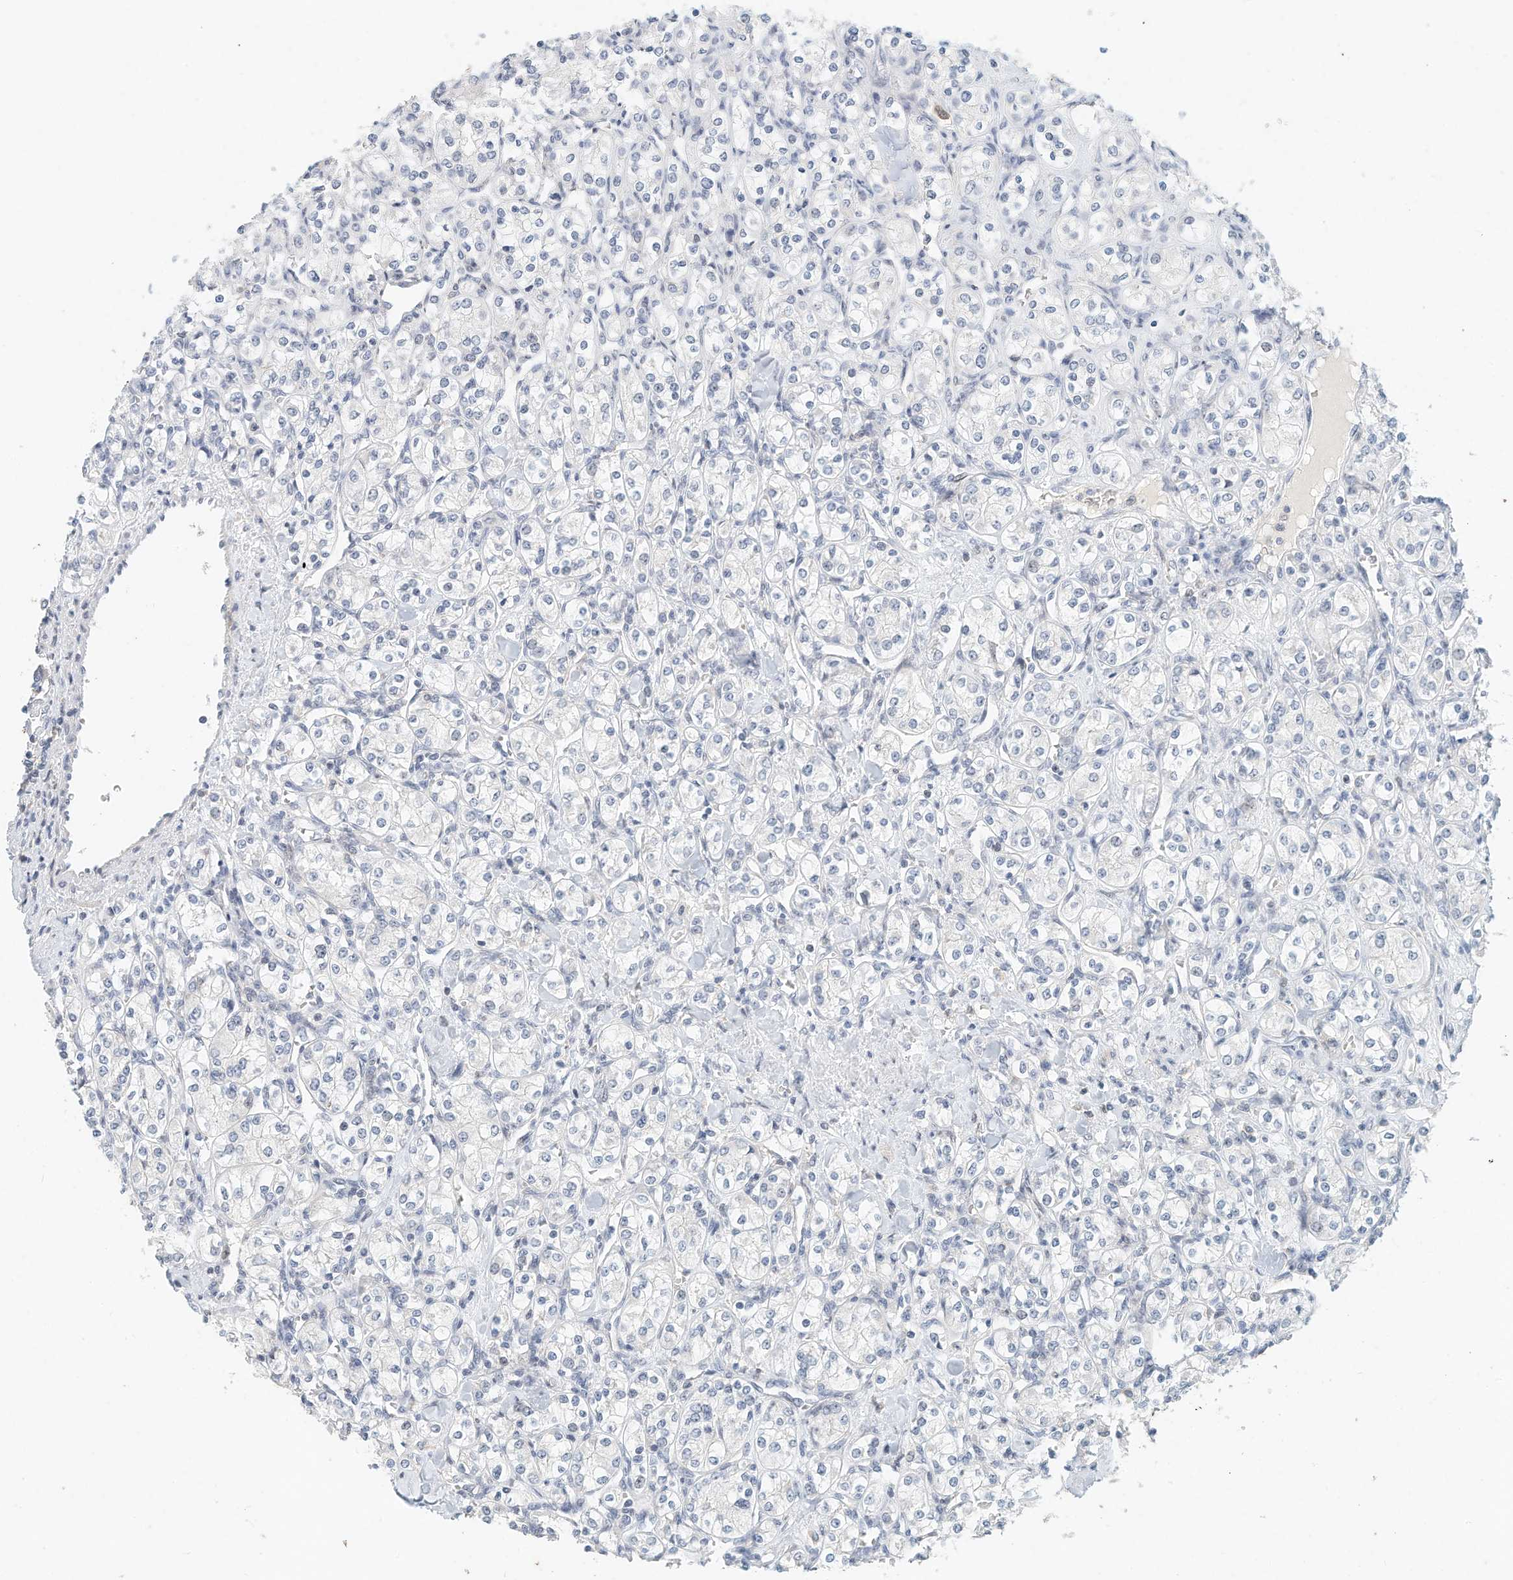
{"staining": {"intensity": "negative", "quantity": "none", "location": "none"}, "tissue": "renal cancer", "cell_type": "Tumor cells", "image_type": "cancer", "snomed": [{"axis": "morphology", "description": "Adenocarcinoma, NOS"}, {"axis": "topography", "description": "Kidney"}], "caption": "A high-resolution photomicrograph shows IHC staining of renal cancer (adenocarcinoma), which reveals no significant positivity in tumor cells. Brightfield microscopy of immunohistochemistry (IHC) stained with DAB (brown) and hematoxylin (blue), captured at high magnification.", "gene": "MICAL1", "patient": {"sex": "male", "age": 77}}